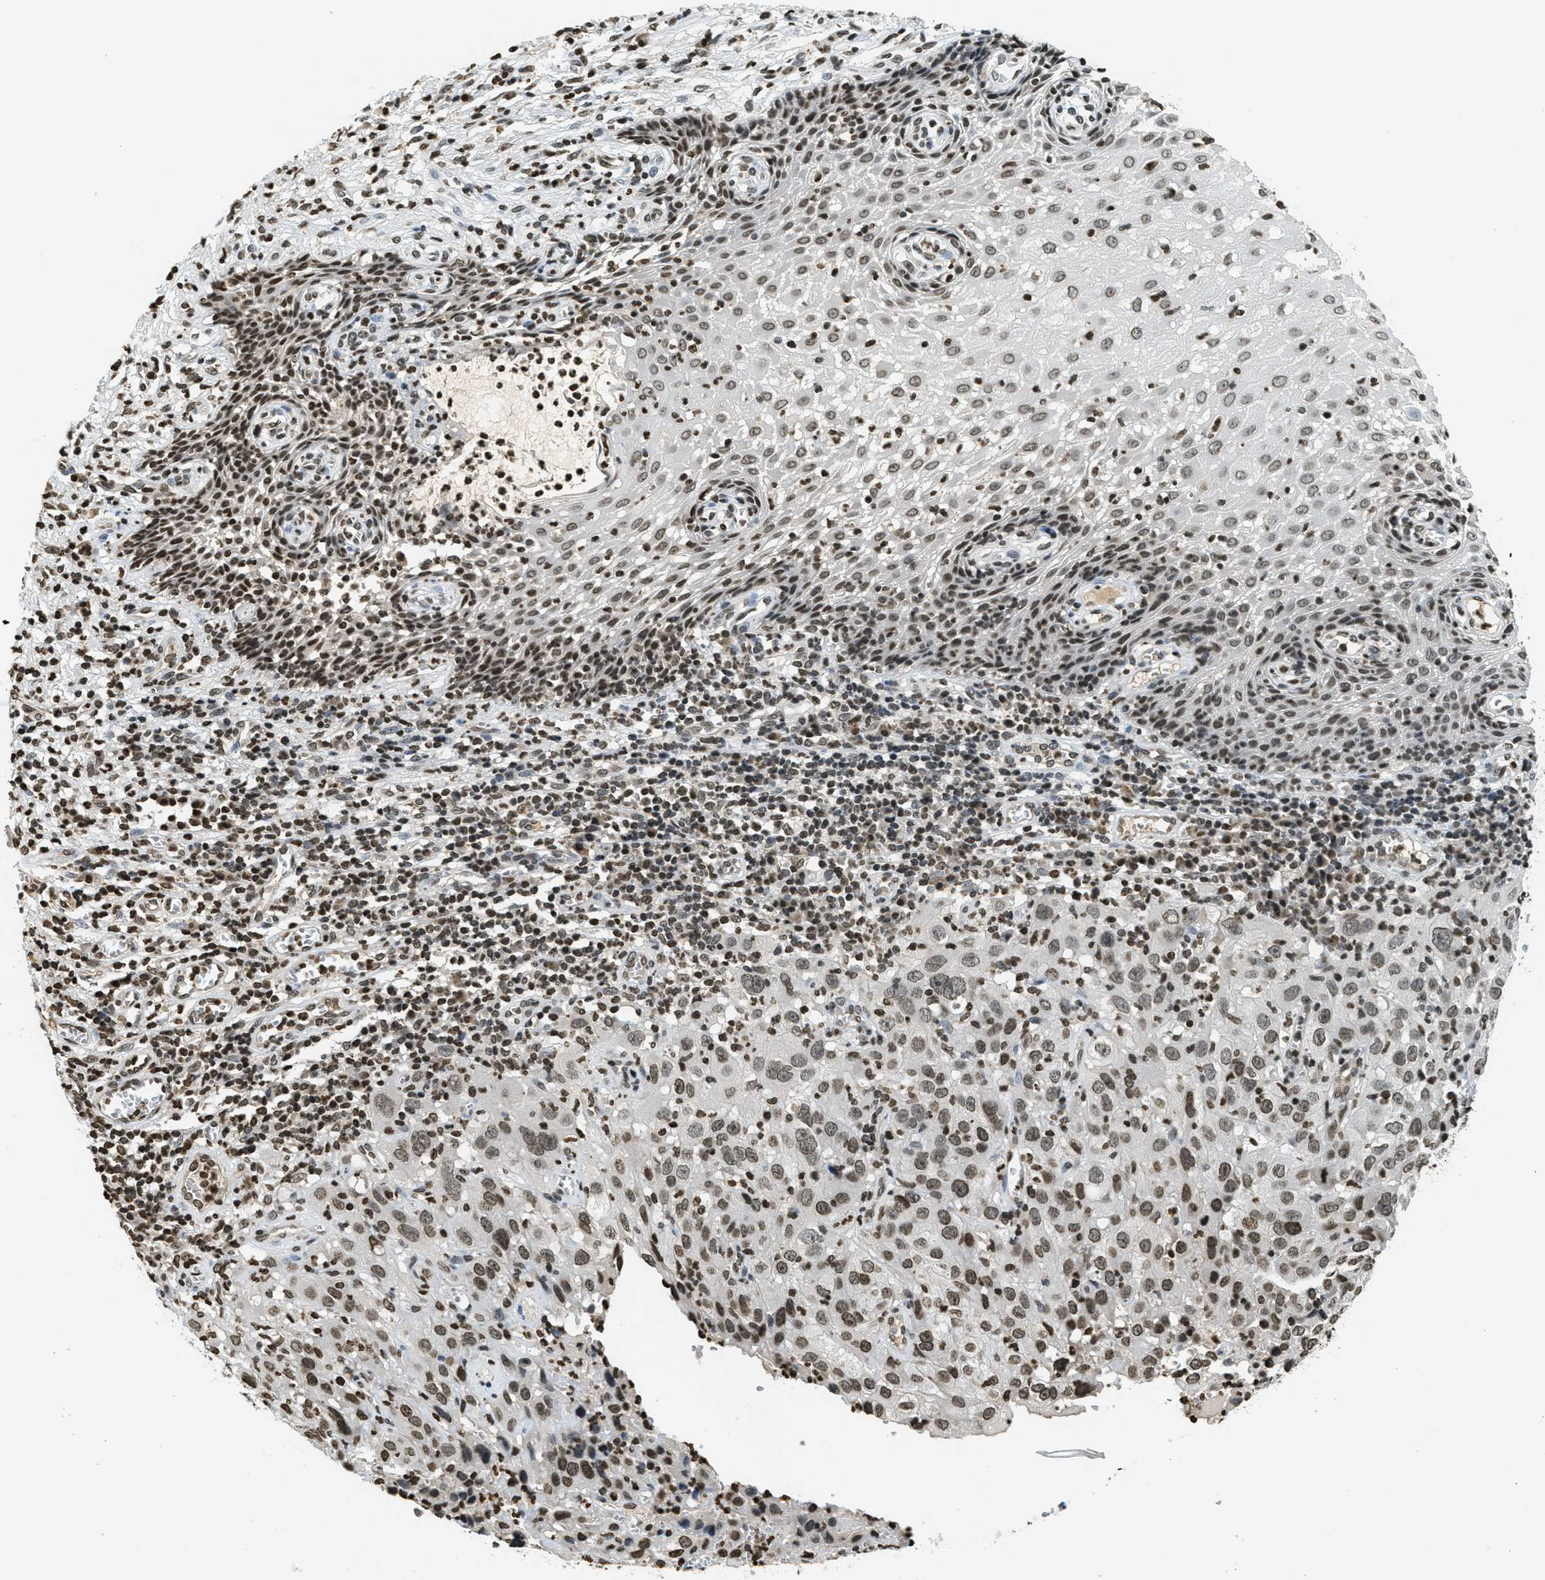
{"staining": {"intensity": "moderate", "quantity": ">75%", "location": "nuclear"}, "tissue": "cervical cancer", "cell_type": "Tumor cells", "image_type": "cancer", "snomed": [{"axis": "morphology", "description": "Squamous cell carcinoma, NOS"}, {"axis": "topography", "description": "Cervix"}], "caption": "Immunohistochemistry (IHC) photomicrograph of cervical cancer stained for a protein (brown), which displays medium levels of moderate nuclear staining in approximately >75% of tumor cells.", "gene": "LDB2", "patient": {"sex": "female", "age": 32}}